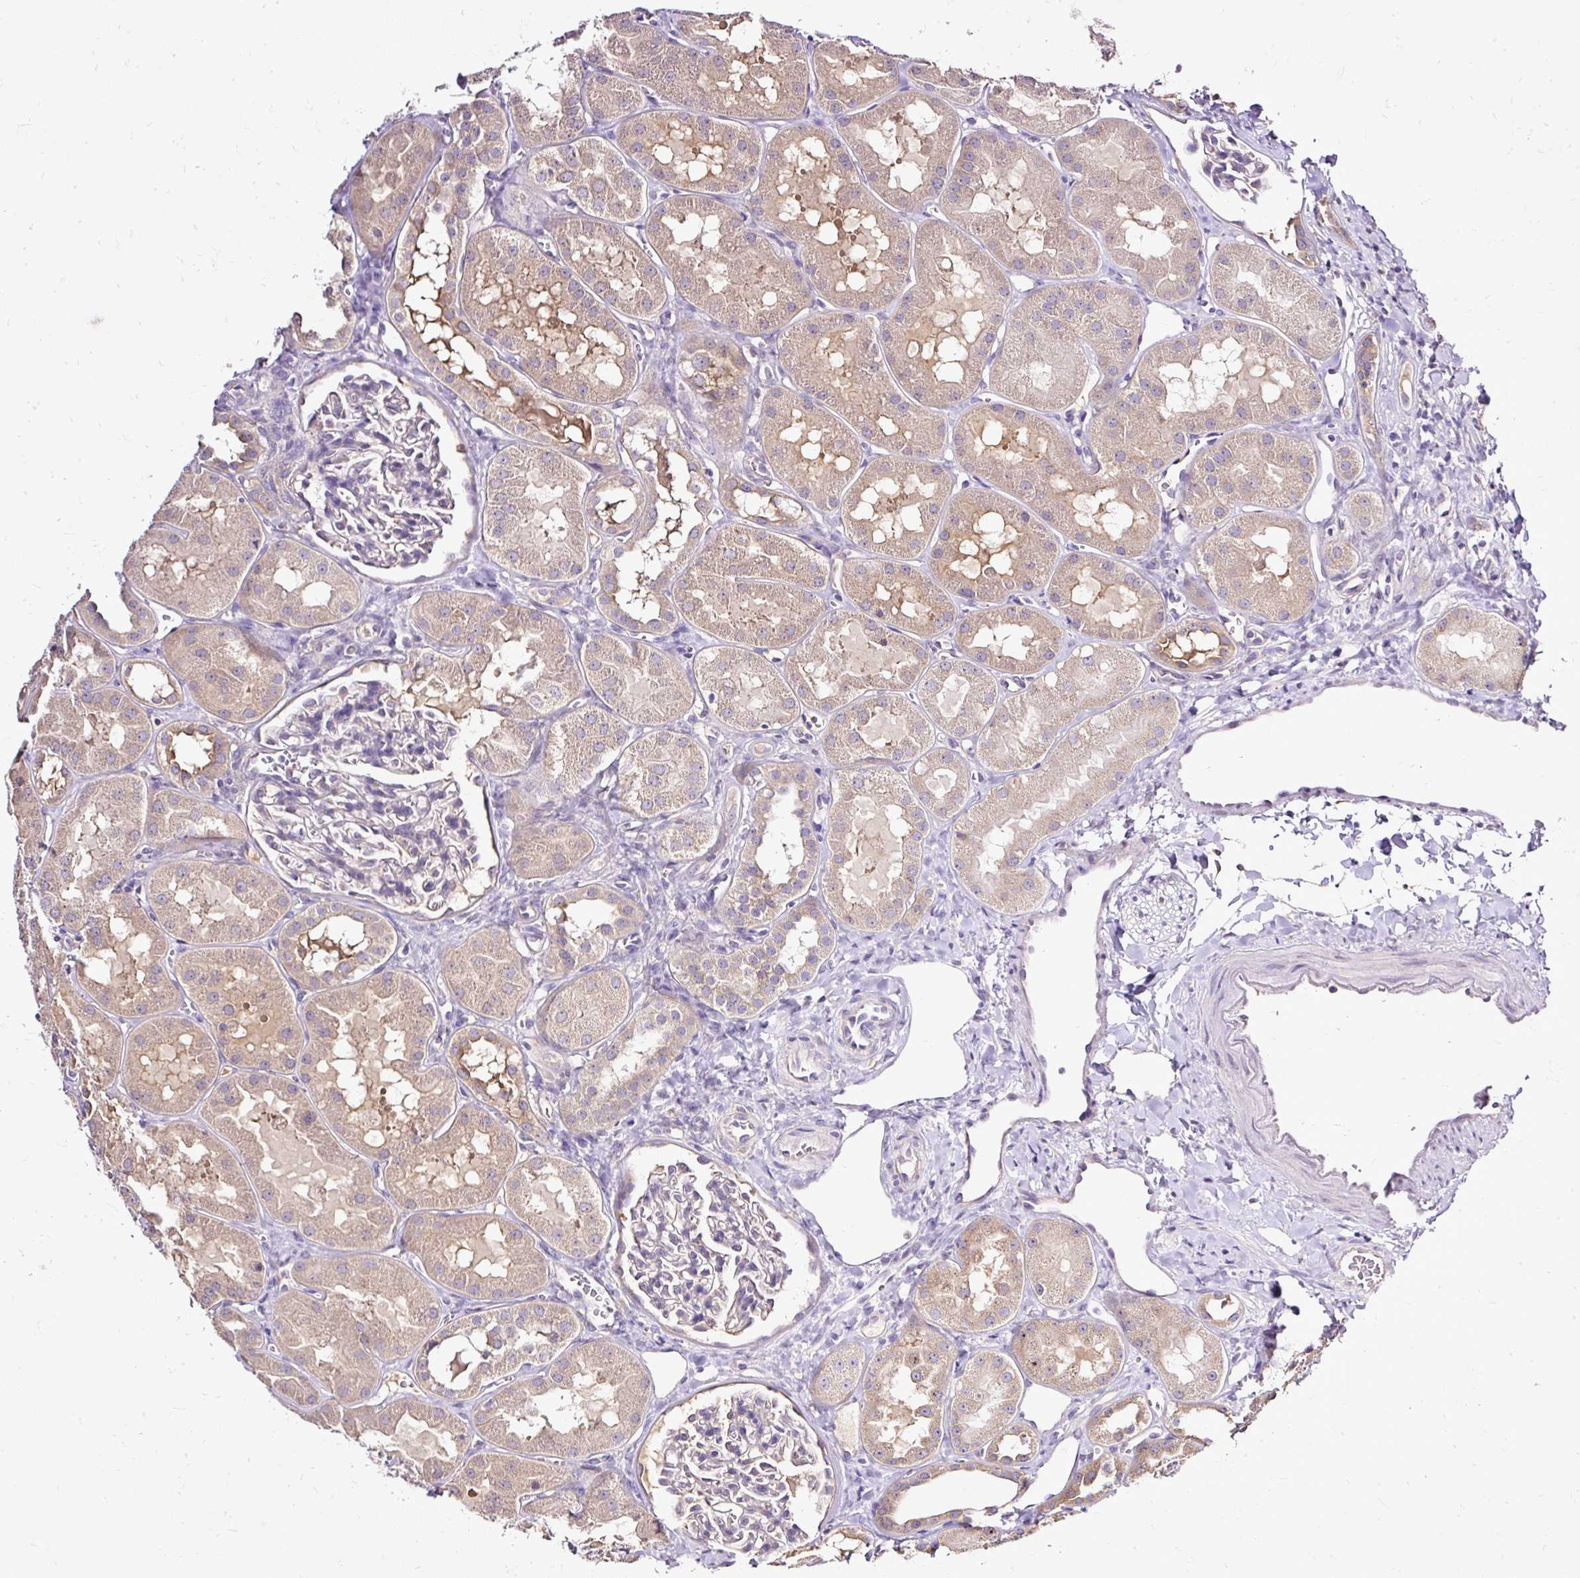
{"staining": {"intensity": "negative", "quantity": "none", "location": "none"}, "tissue": "kidney", "cell_type": "Cells in glomeruli", "image_type": "normal", "snomed": [{"axis": "morphology", "description": "Normal tissue, NOS"}, {"axis": "topography", "description": "Kidney"}, {"axis": "topography", "description": "Urinary bladder"}], "caption": "This is an immunohistochemistry (IHC) photomicrograph of benign human kidney. There is no staining in cells in glomeruli.", "gene": "SEC63", "patient": {"sex": "male", "age": 16}}